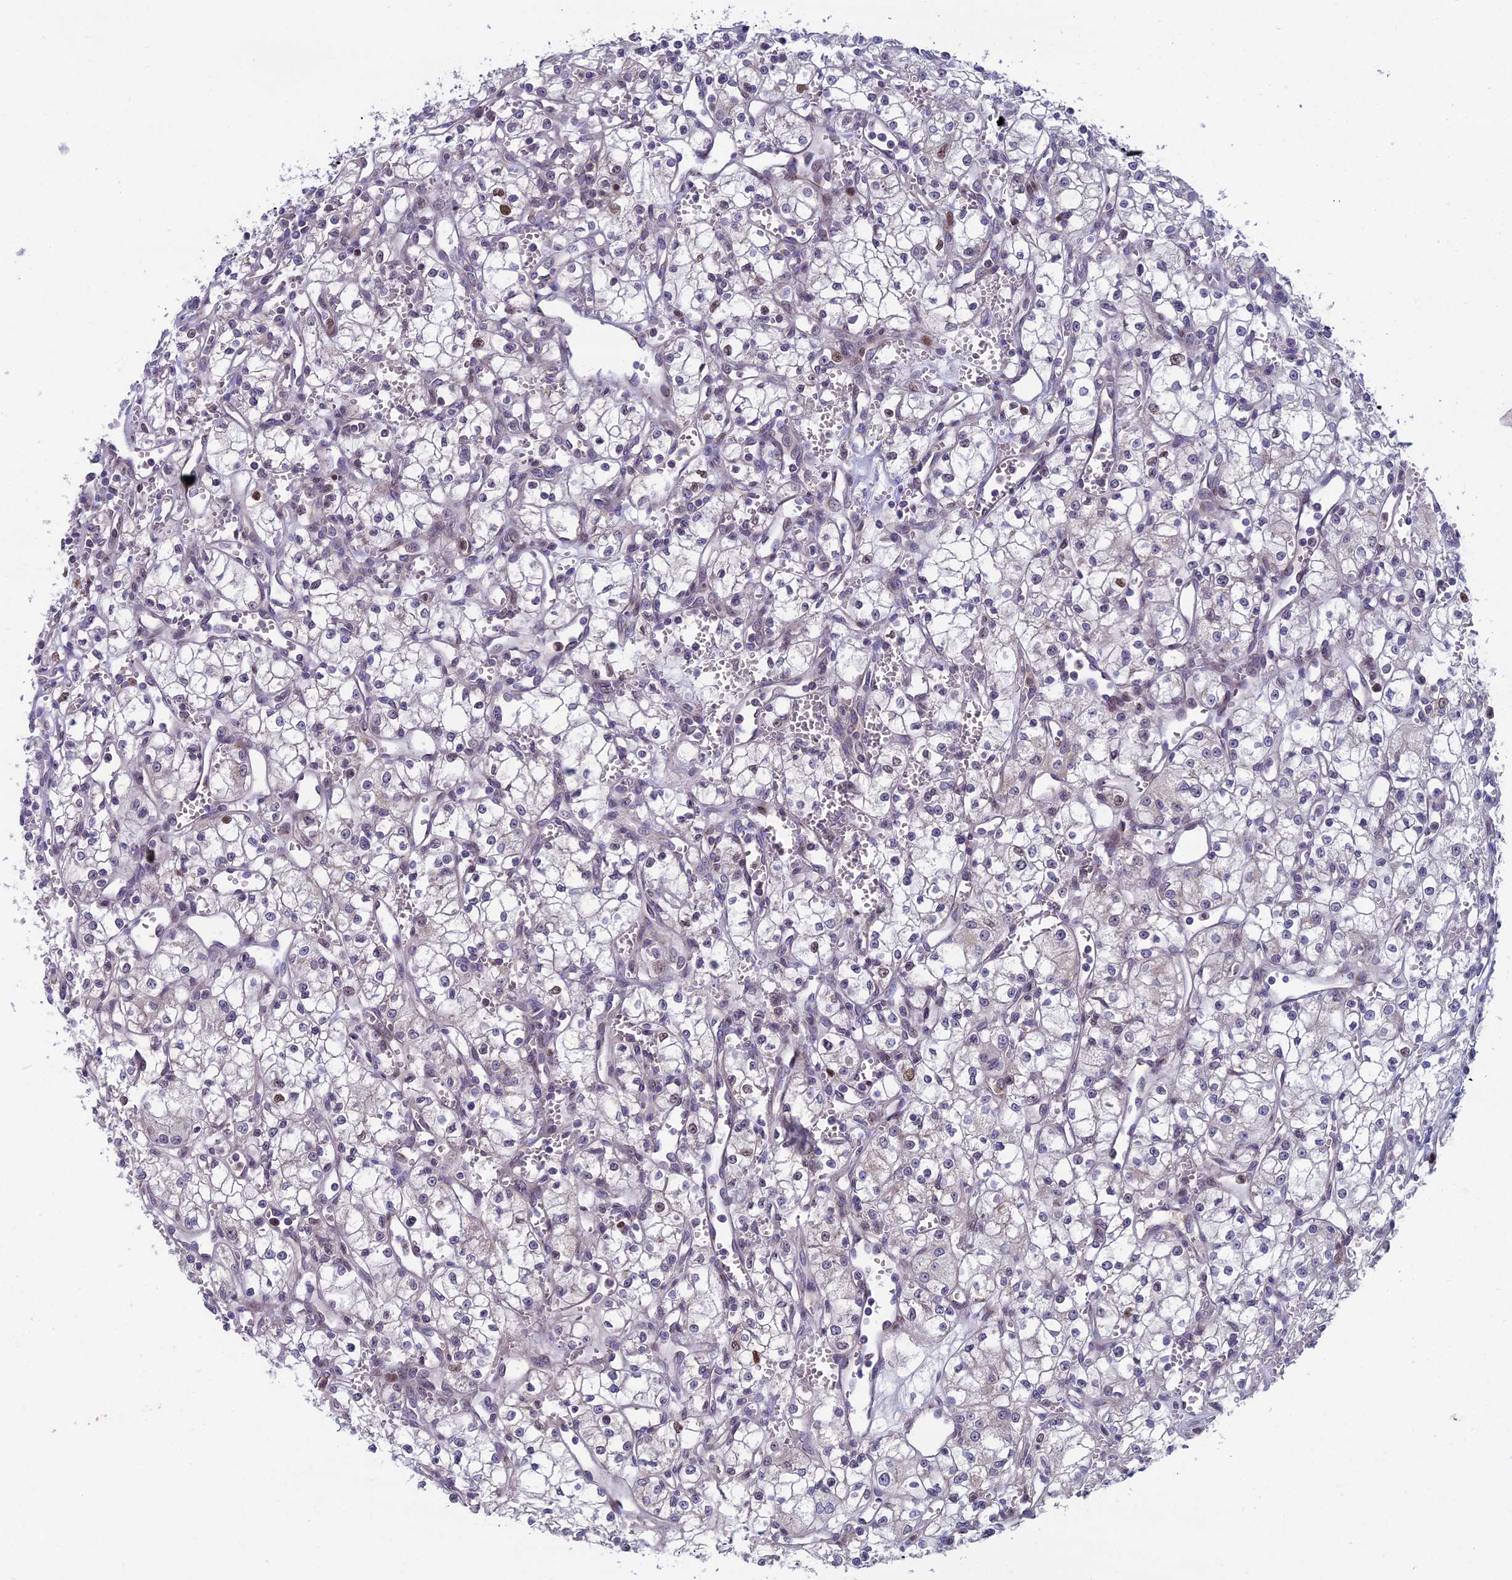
{"staining": {"intensity": "negative", "quantity": "none", "location": "none"}, "tissue": "renal cancer", "cell_type": "Tumor cells", "image_type": "cancer", "snomed": [{"axis": "morphology", "description": "Adenocarcinoma, NOS"}, {"axis": "topography", "description": "Kidney"}], "caption": "An IHC photomicrograph of adenocarcinoma (renal) is shown. There is no staining in tumor cells of adenocarcinoma (renal). The staining is performed using DAB (3,3'-diaminobenzidine) brown chromogen with nuclei counter-stained in using hematoxylin.", "gene": "LIG1", "patient": {"sex": "male", "age": 59}}